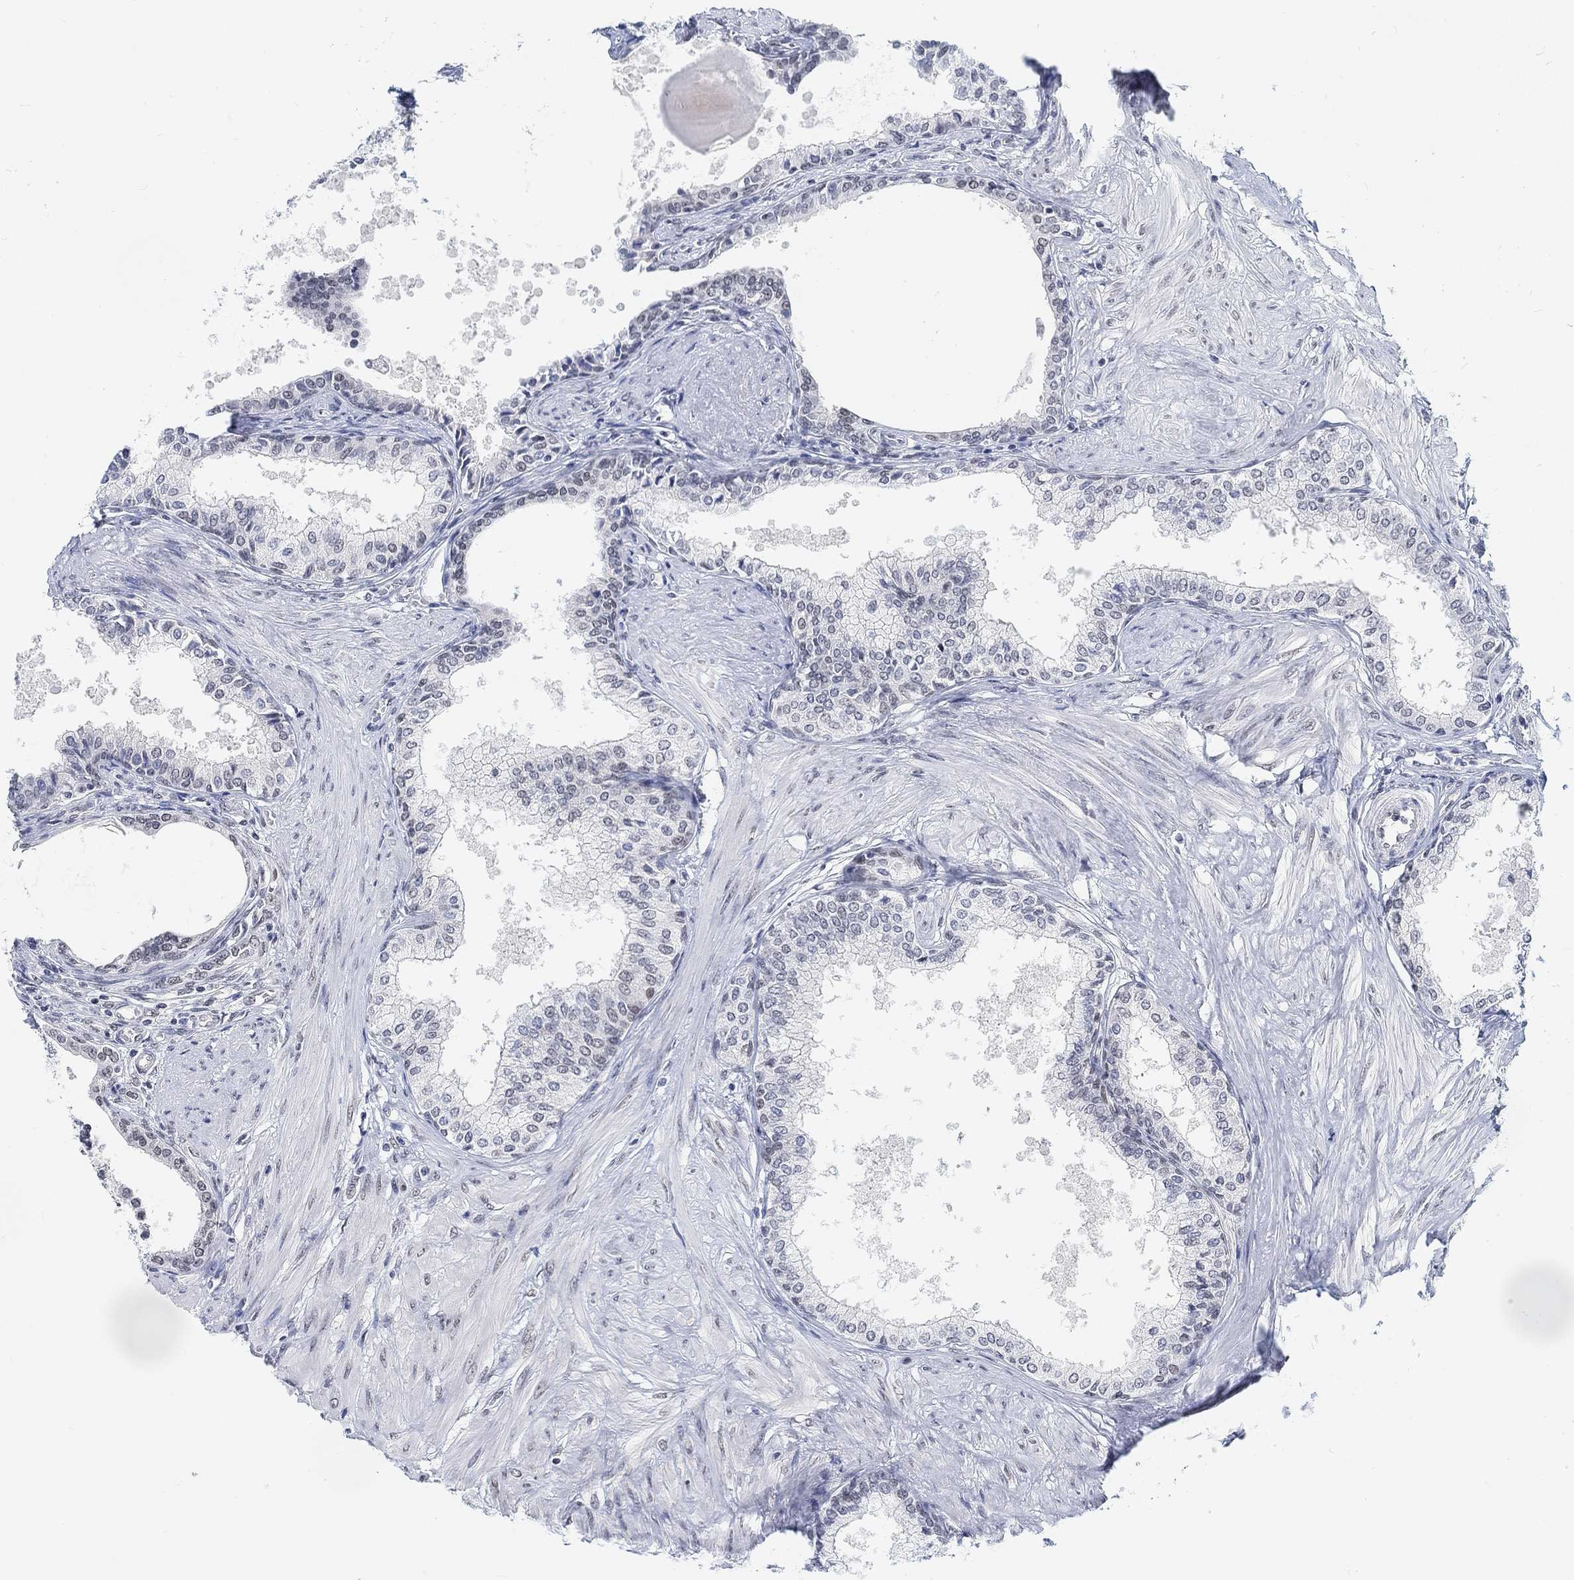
{"staining": {"intensity": "negative", "quantity": "none", "location": "none"}, "tissue": "prostate", "cell_type": "Glandular cells", "image_type": "normal", "snomed": [{"axis": "morphology", "description": "Normal tissue, NOS"}, {"axis": "topography", "description": "Prostate"}], "caption": "A high-resolution image shows immunohistochemistry staining of normal prostate, which exhibits no significant staining in glandular cells.", "gene": "PURG", "patient": {"sex": "male", "age": 63}}